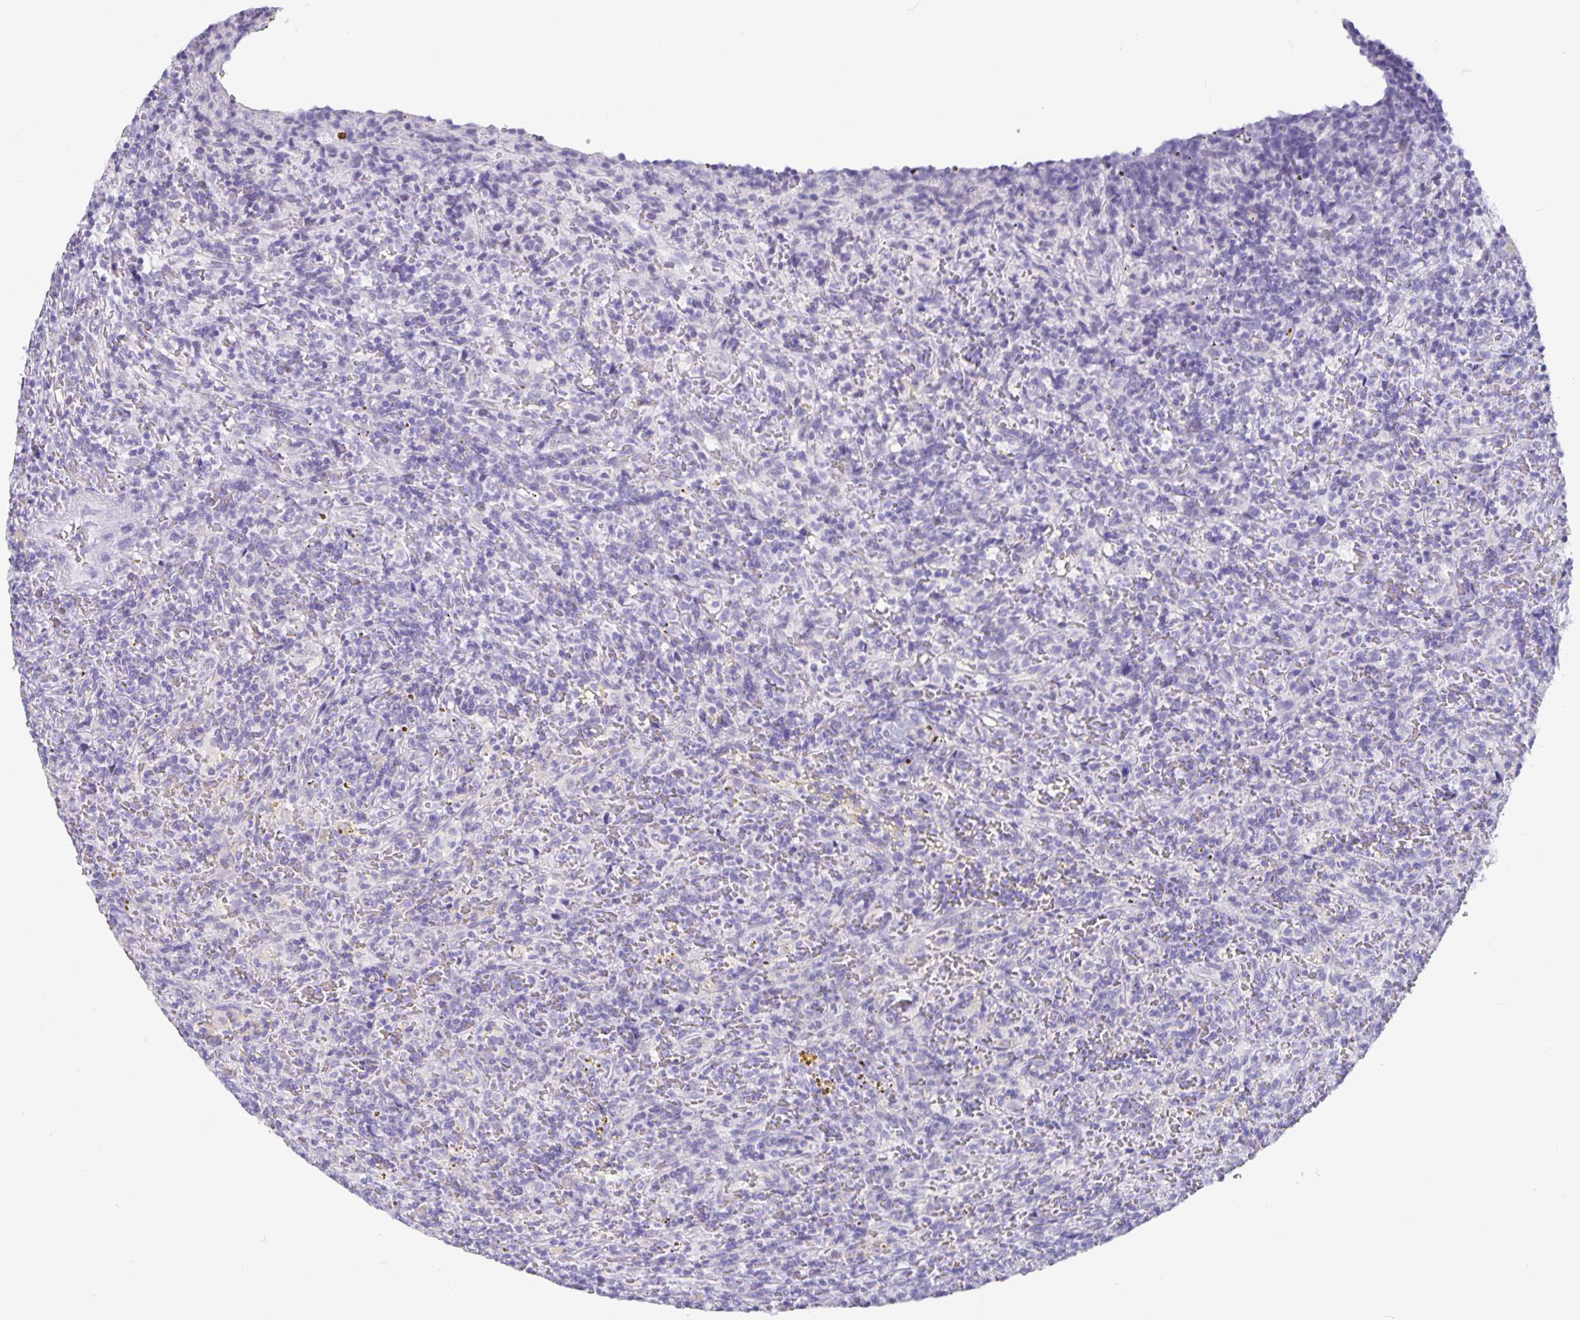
{"staining": {"intensity": "negative", "quantity": "none", "location": "none"}, "tissue": "lymphoma", "cell_type": "Tumor cells", "image_type": "cancer", "snomed": [{"axis": "morphology", "description": "Malignant lymphoma, non-Hodgkin's type, Low grade"}, {"axis": "topography", "description": "Spleen"}], "caption": "Immunohistochemical staining of lymphoma demonstrates no significant expression in tumor cells.", "gene": "OLIG2", "patient": {"sex": "female", "age": 70}}